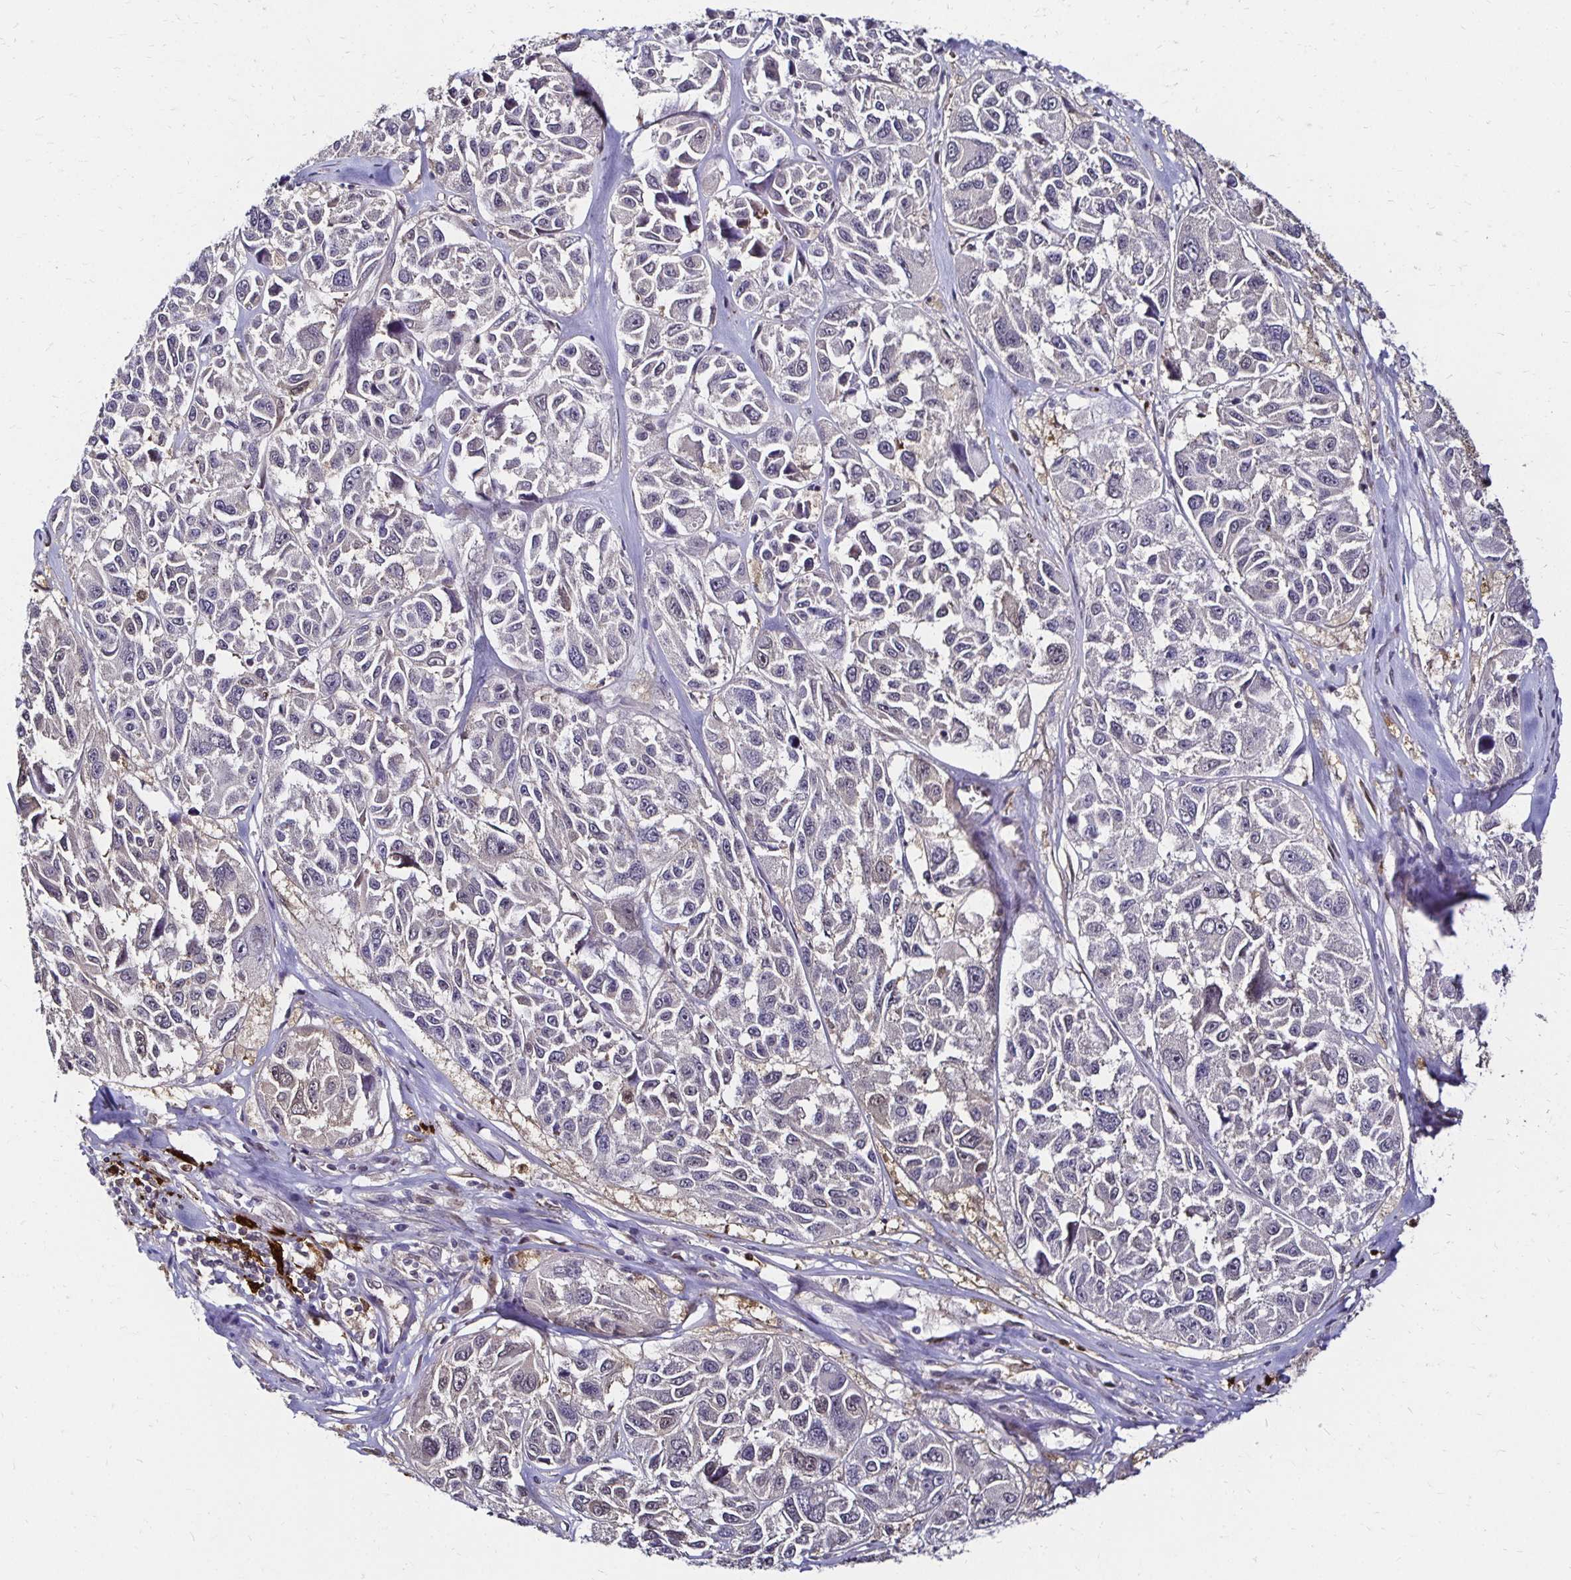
{"staining": {"intensity": "moderate", "quantity": "<25%", "location": "cytoplasmic/membranous,nuclear"}, "tissue": "melanoma", "cell_type": "Tumor cells", "image_type": "cancer", "snomed": [{"axis": "morphology", "description": "Malignant melanoma, NOS"}, {"axis": "topography", "description": "Skin"}], "caption": "A photomicrograph of melanoma stained for a protein demonstrates moderate cytoplasmic/membranous and nuclear brown staining in tumor cells. (Brightfield microscopy of DAB IHC at high magnification).", "gene": "TXN", "patient": {"sex": "female", "age": 66}}